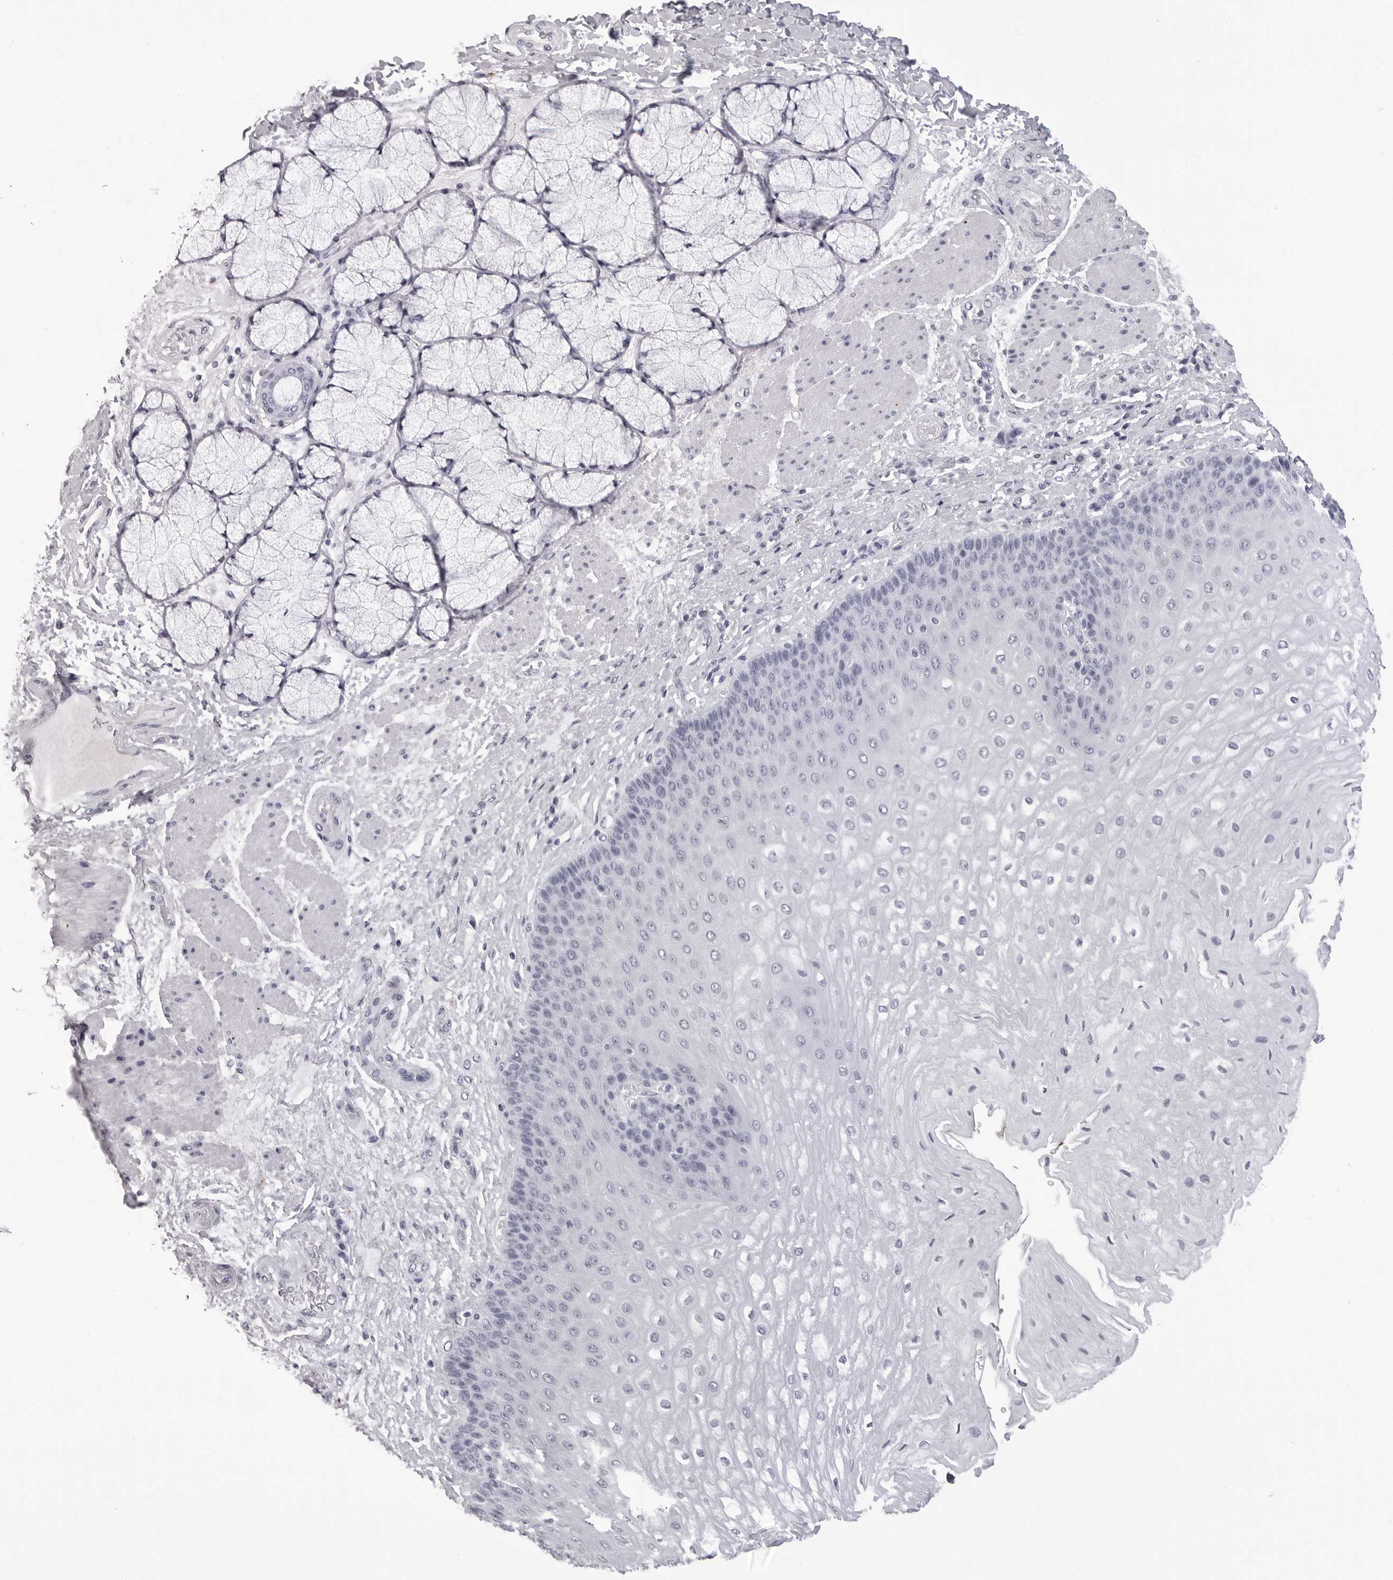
{"staining": {"intensity": "negative", "quantity": "none", "location": "none"}, "tissue": "esophagus", "cell_type": "Squamous epithelial cells", "image_type": "normal", "snomed": [{"axis": "morphology", "description": "Normal tissue, NOS"}, {"axis": "topography", "description": "Esophagus"}], "caption": "Squamous epithelial cells are negative for protein expression in unremarkable human esophagus. (DAB (3,3'-diaminobenzidine) immunohistochemistry (IHC), high magnification).", "gene": "LGALS4", "patient": {"sex": "male", "age": 54}}